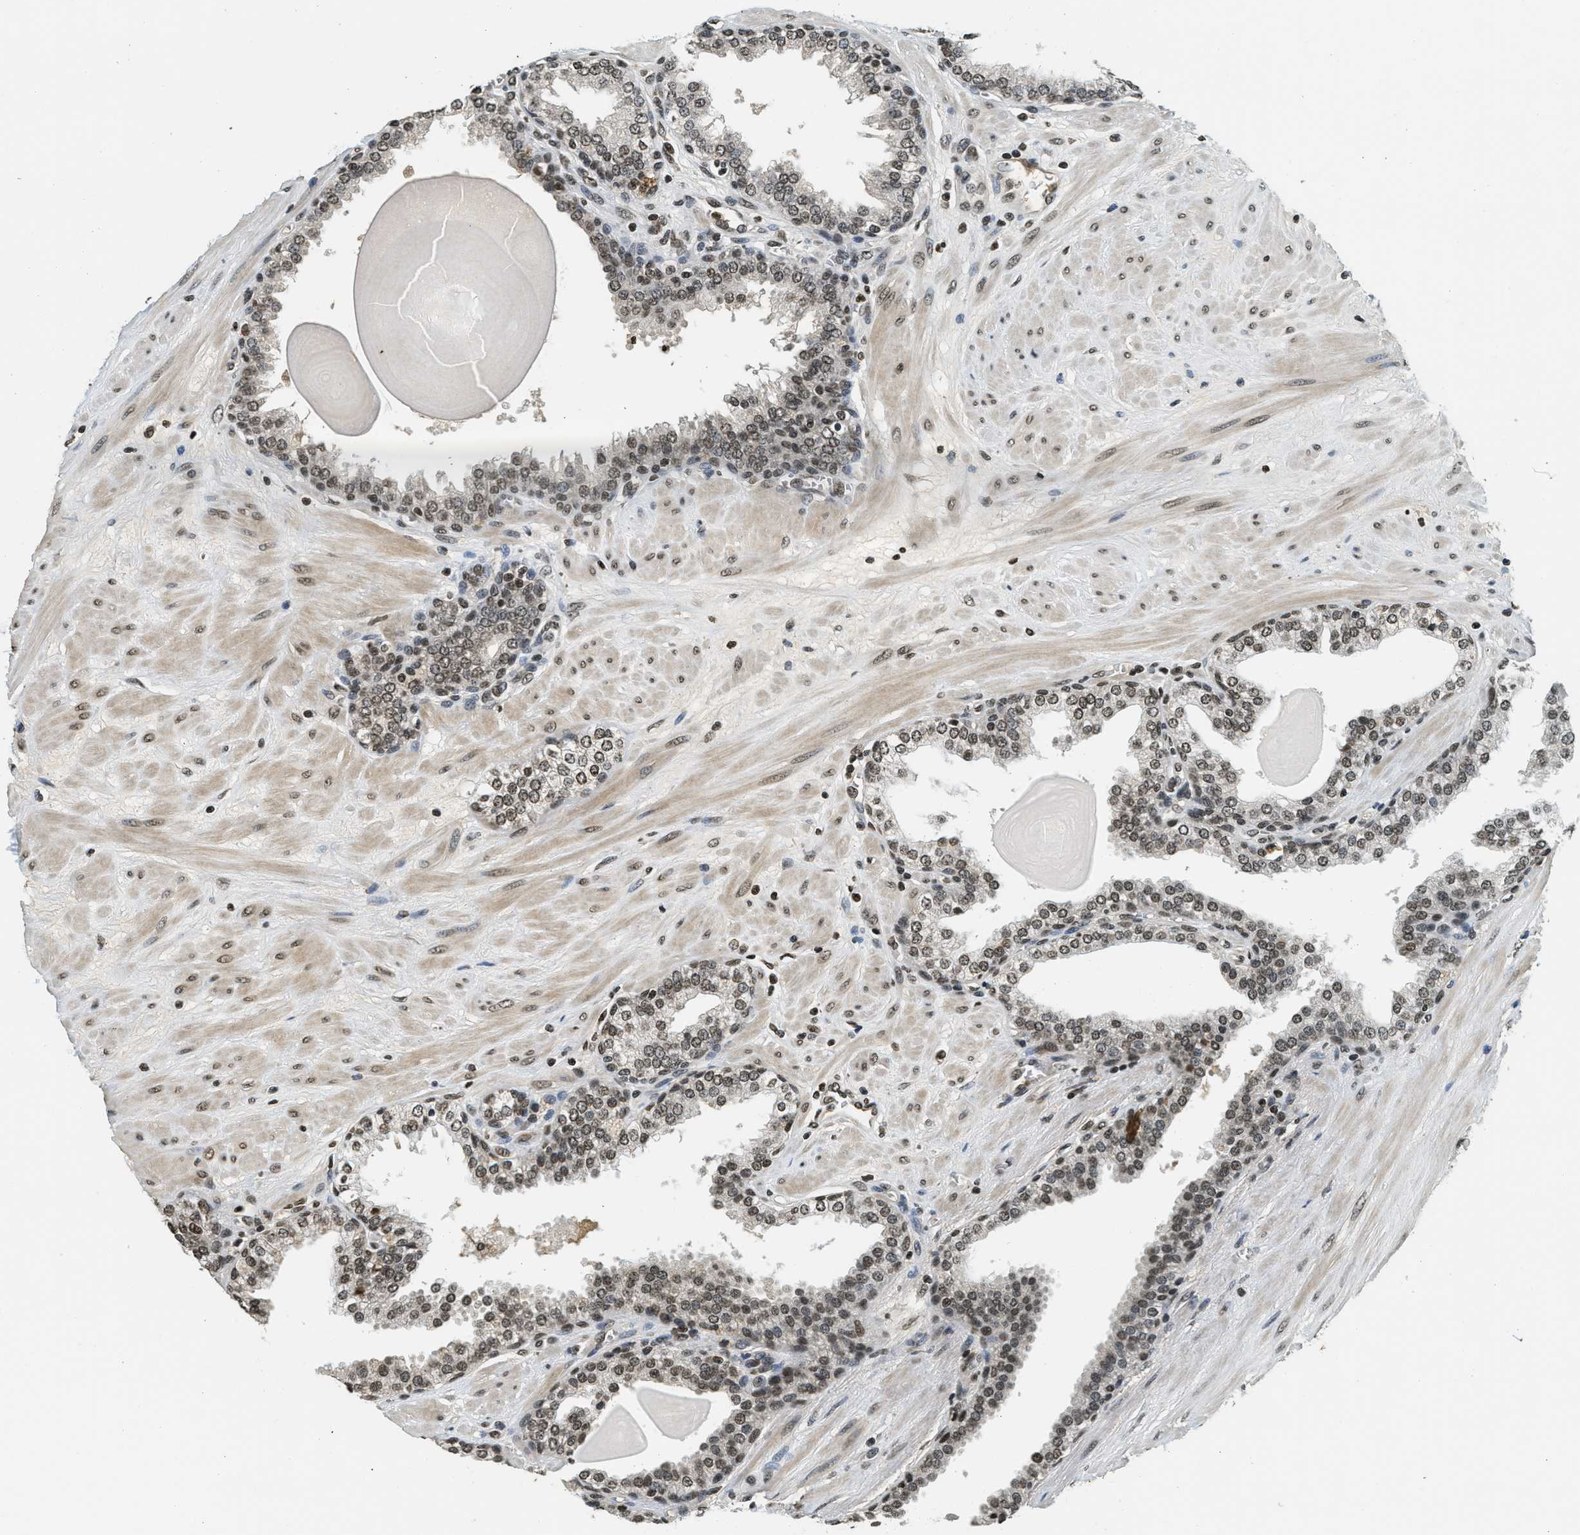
{"staining": {"intensity": "strong", "quantity": ">75%", "location": "cytoplasmic/membranous,nuclear"}, "tissue": "prostate", "cell_type": "Glandular cells", "image_type": "normal", "snomed": [{"axis": "morphology", "description": "Normal tissue, NOS"}, {"axis": "topography", "description": "Prostate"}], "caption": "An IHC micrograph of benign tissue is shown. Protein staining in brown highlights strong cytoplasmic/membranous,nuclear positivity in prostate within glandular cells. (Brightfield microscopy of DAB IHC at high magnification).", "gene": "LDB2", "patient": {"sex": "male", "age": 51}}